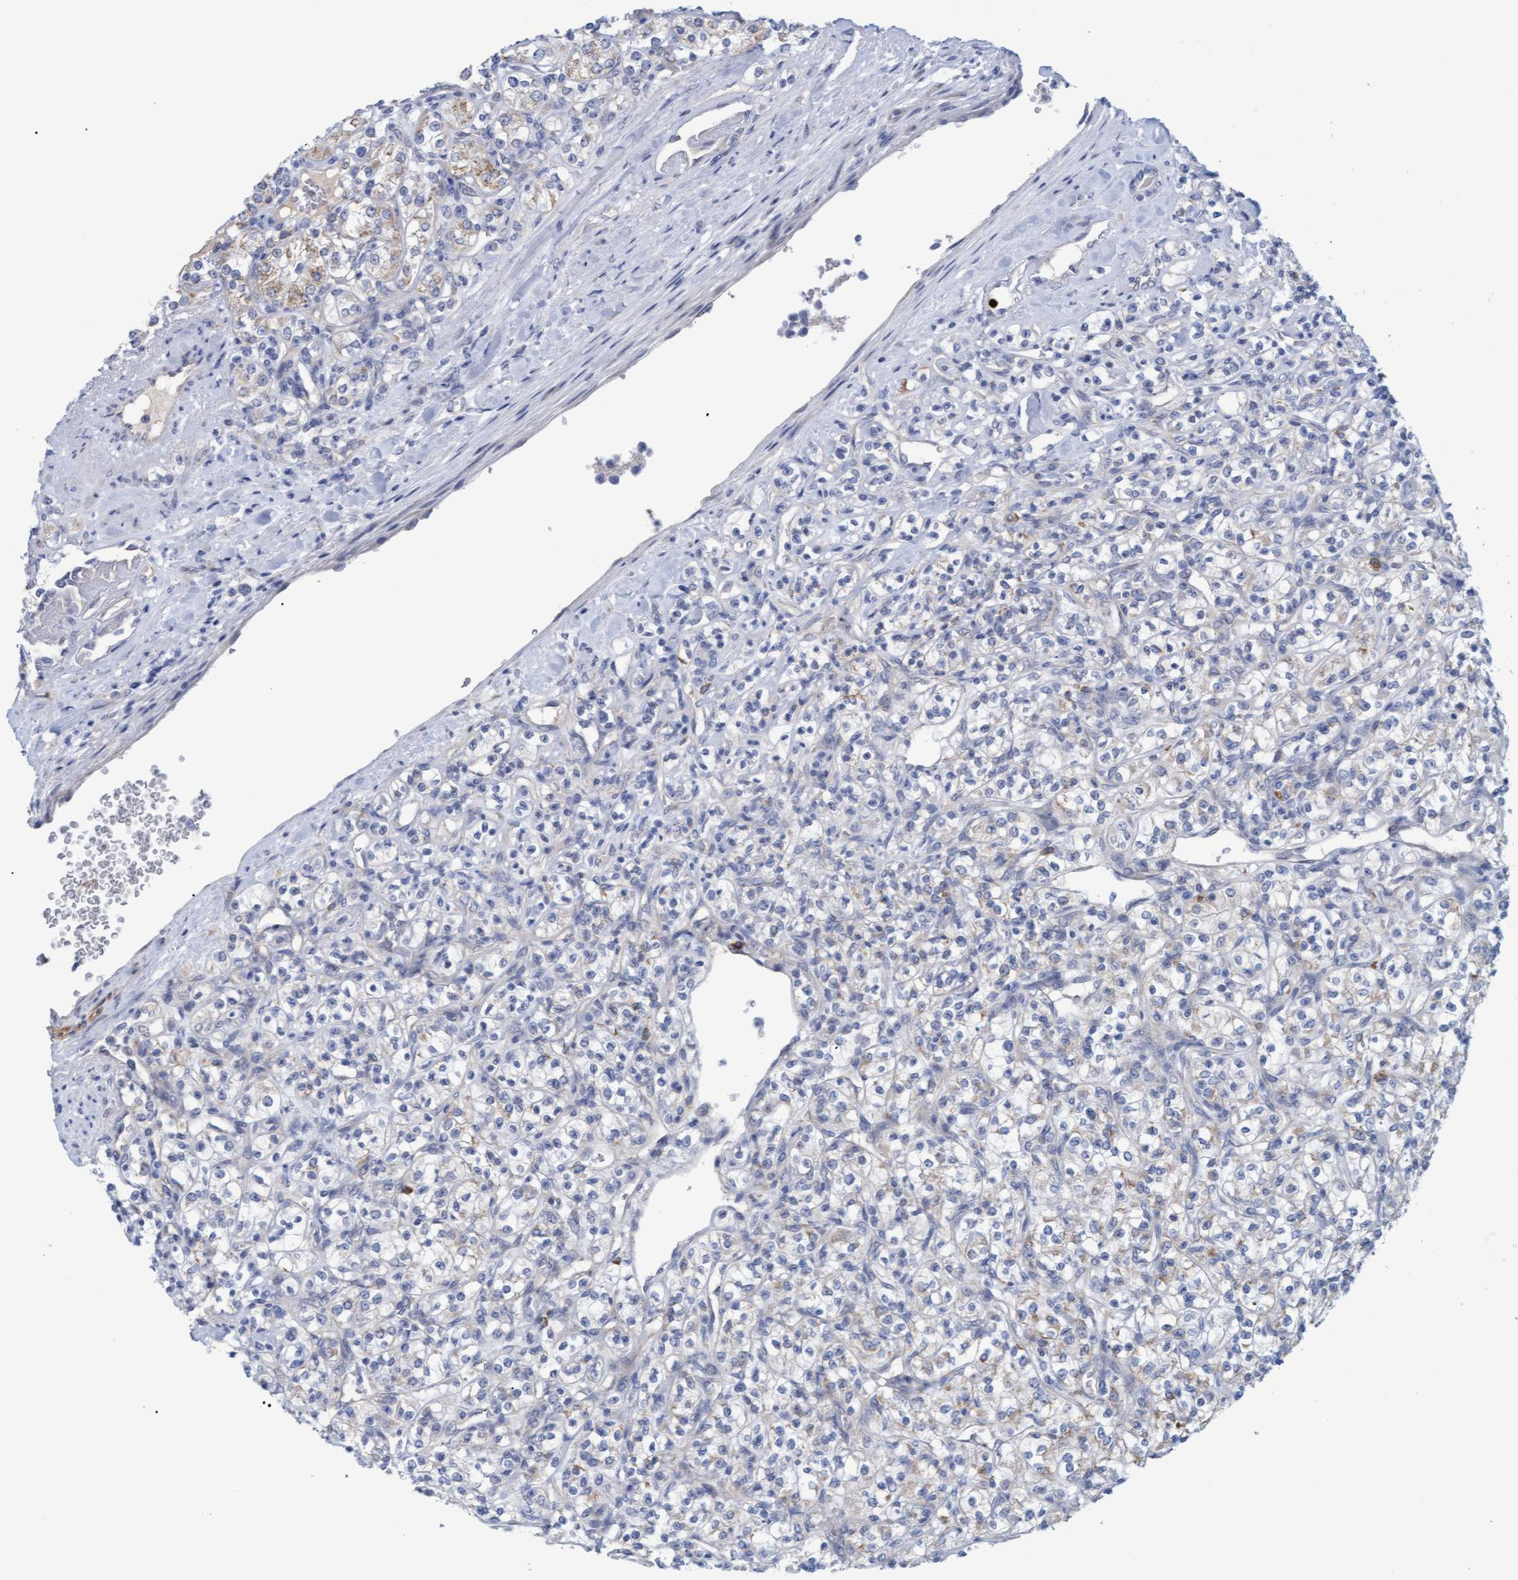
{"staining": {"intensity": "negative", "quantity": "none", "location": "none"}, "tissue": "renal cancer", "cell_type": "Tumor cells", "image_type": "cancer", "snomed": [{"axis": "morphology", "description": "Adenocarcinoma, NOS"}, {"axis": "topography", "description": "Kidney"}], "caption": "An immunohistochemistry image of renal cancer (adenocarcinoma) is shown. There is no staining in tumor cells of renal cancer (adenocarcinoma). Brightfield microscopy of IHC stained with DAB (3,3'-diaminobenzidine) (brown) and hematoxylin (blue), captured at high magnification.", "gene": "STXBP1", "patient": {"sex": "male", "age": 77}}